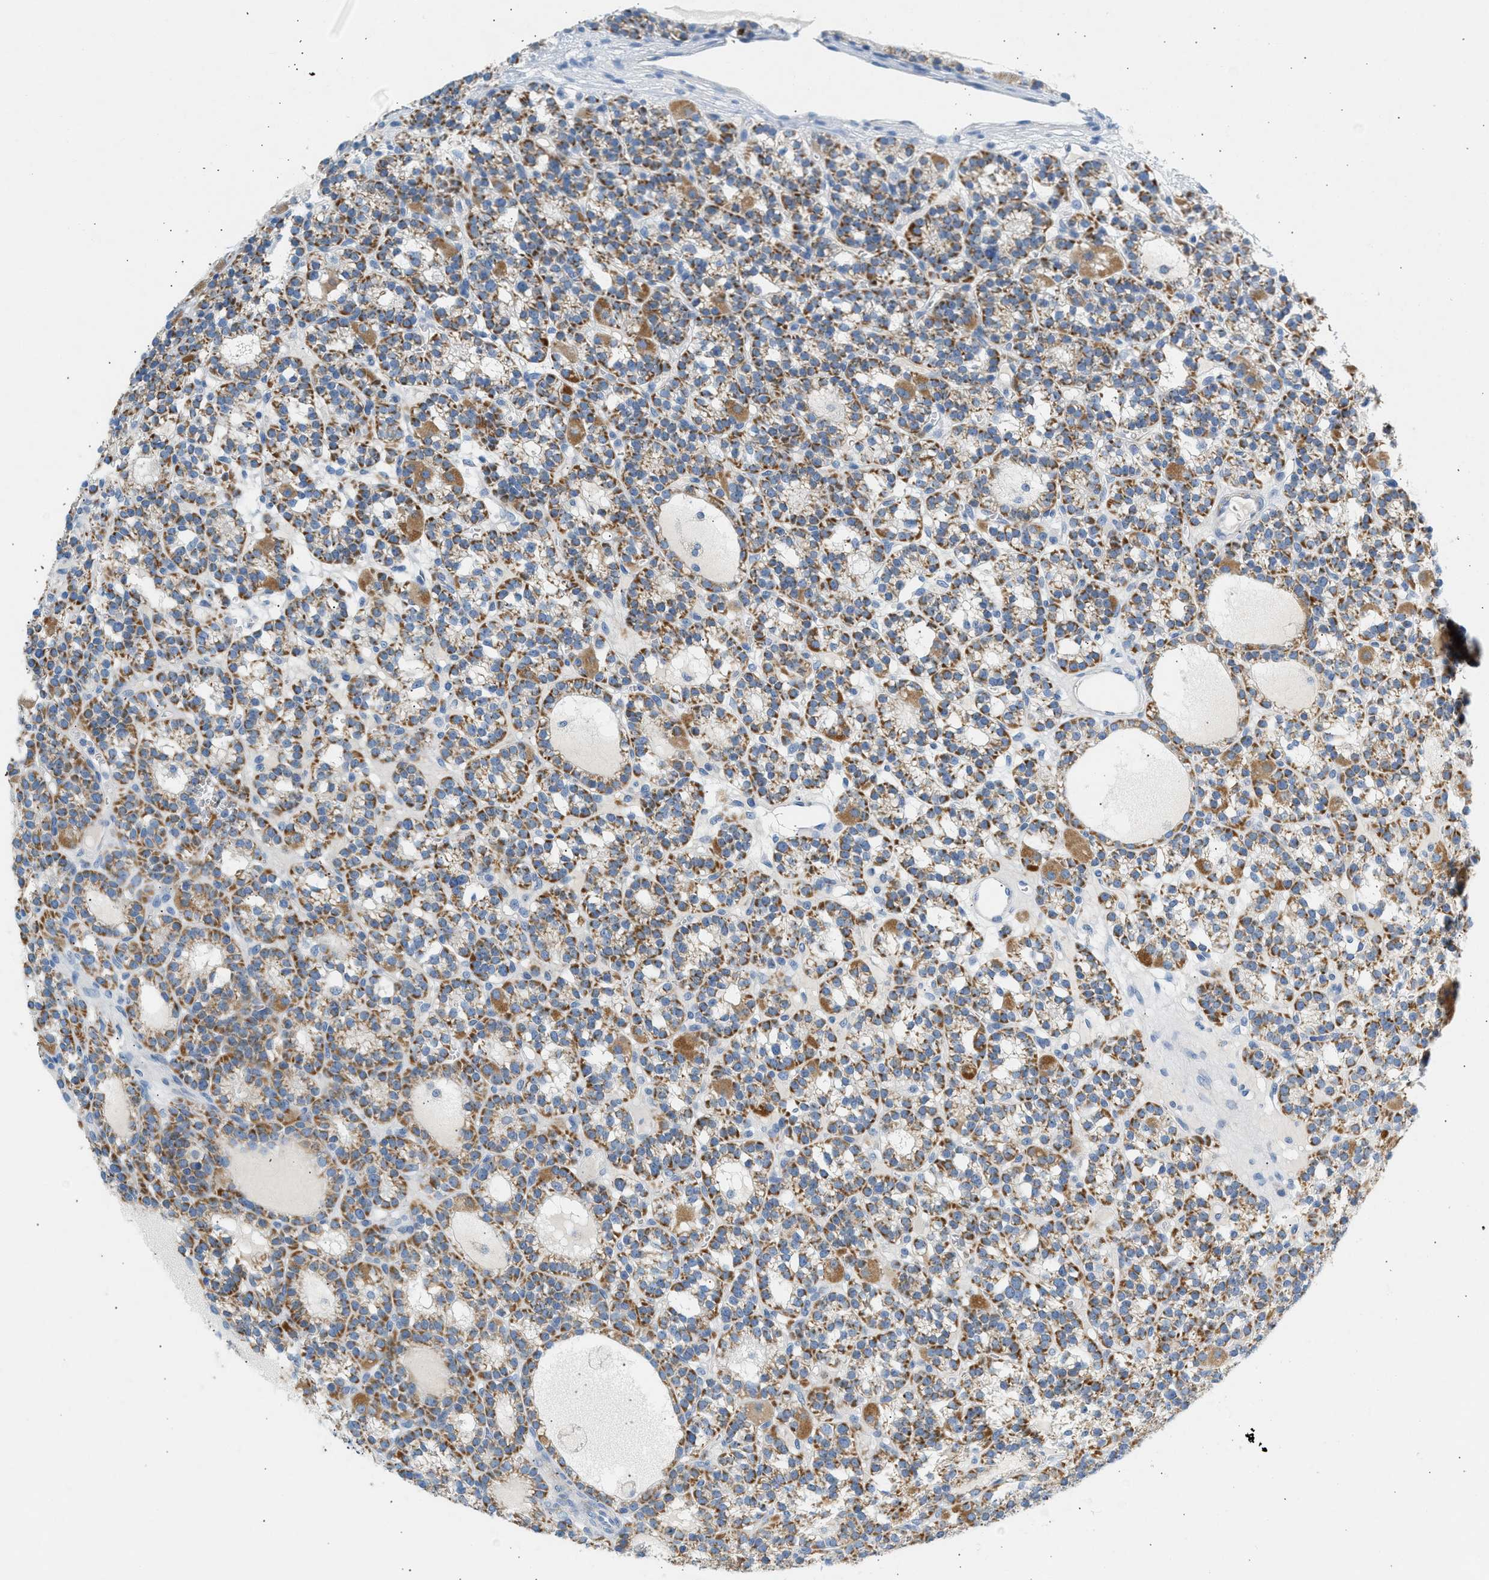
{"staining": {"intensity": "moderate", "quantity": ">75%", "location": "cytoplasmic/membranous"}, "tissue": "parathyroid gland", "cell_type": "Glandular cells", "image_type": "normal", "snomed": [{"axis": "morphology", "description": "Normal tissue, NOS"}, {"axis": "morphology", "description": "Adenoma, NOS"}, {"axis": "topography", "description": "Parathyroid gland"}], "caption": "A medium amount of moderate cytoplasmic/membranous staining is seen in approximately >75% of glandular cells in unremarkable parathyroid gland. The staining was performed using DAB, with brown indicating positive protein expression. Nuclei are stained blue with hematoxylin.", "gene": "NDUFS8", "patient": {"sex": "female", "age": 58}}